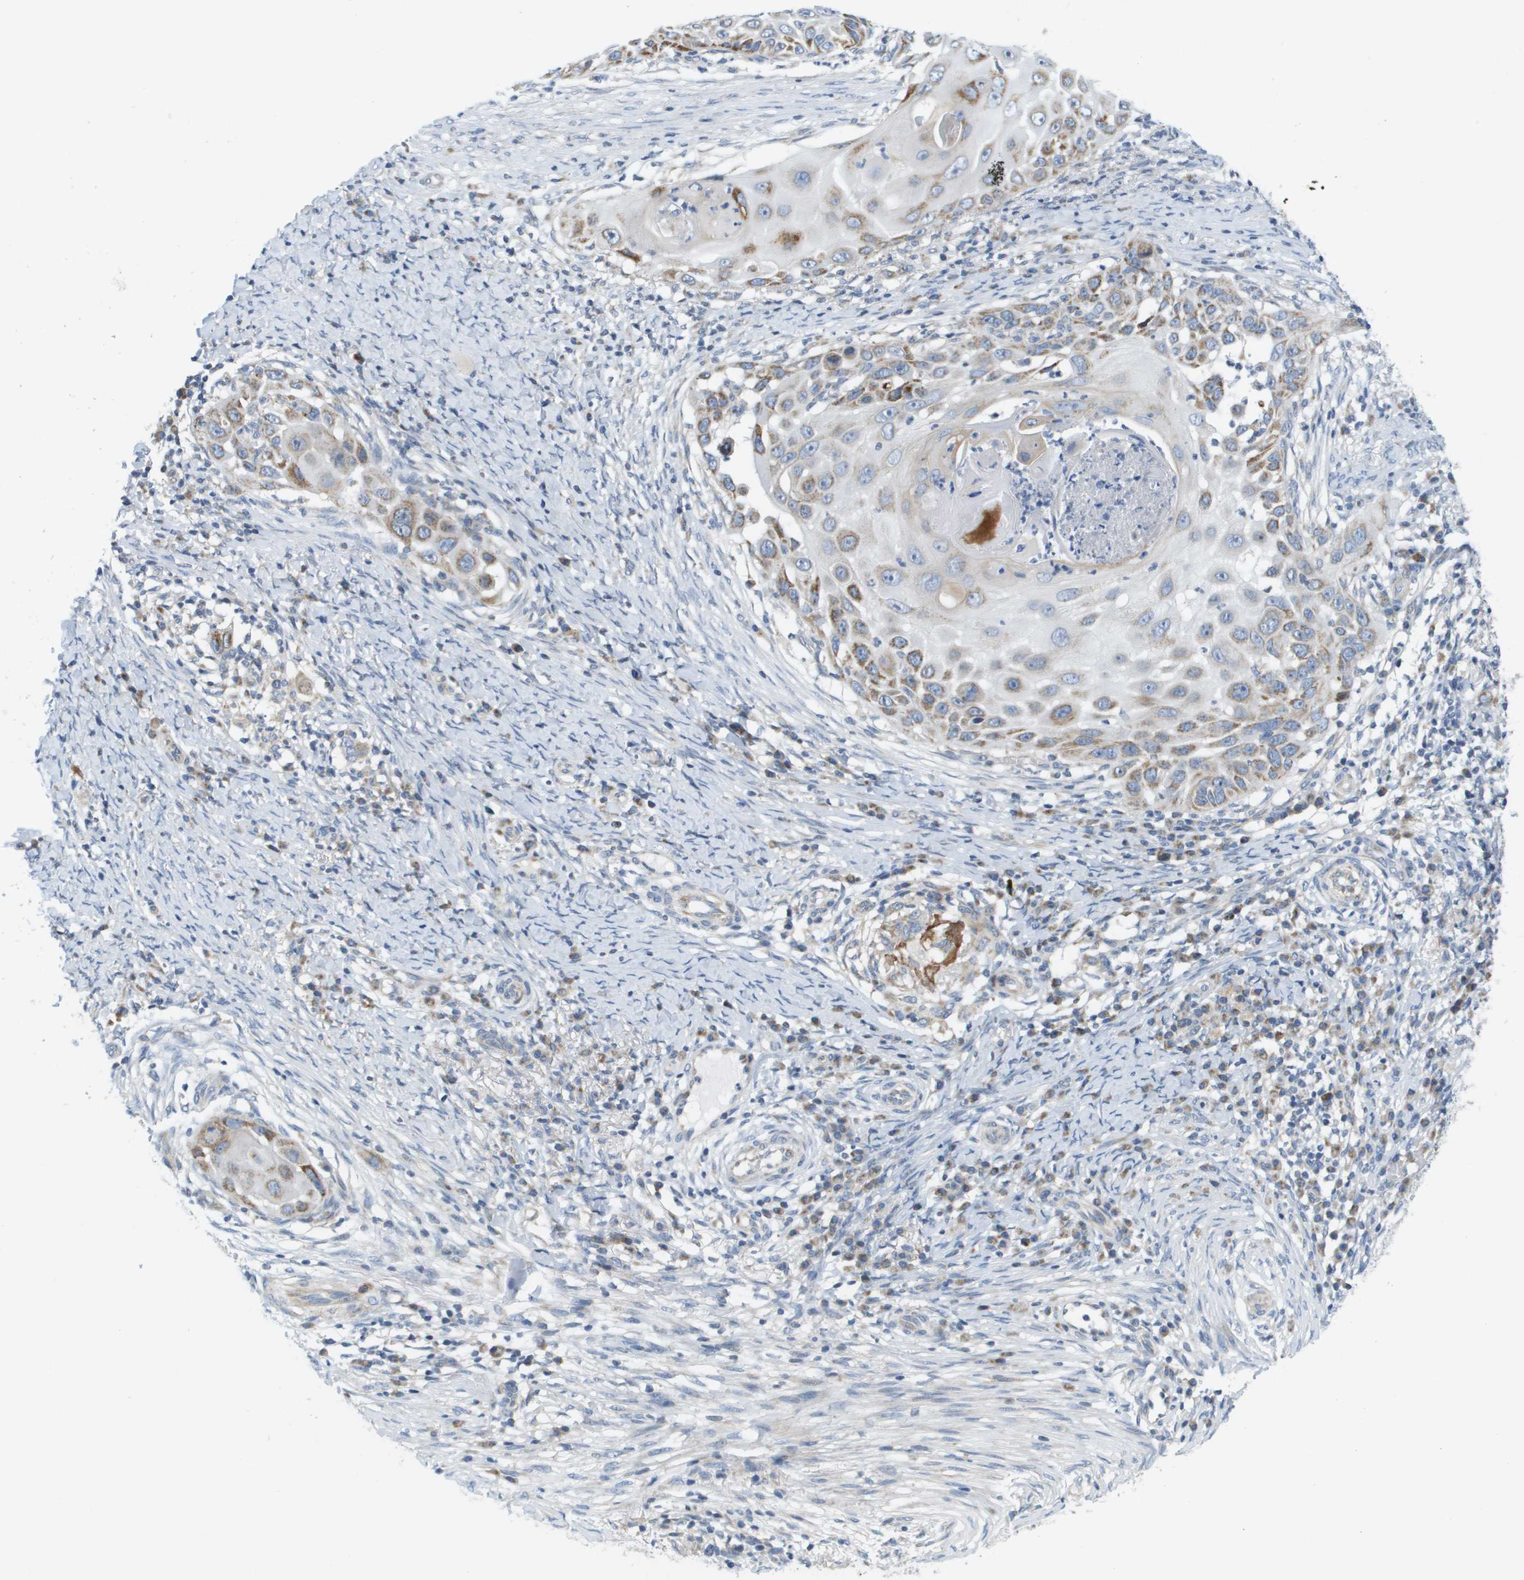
{"staining": {"intensity": "moderate", "quantity": "25%-75%", "location": "cytoplasmic/membranous"}, "tissue": "skin cancer", "cell_type": "Tumor cells", "image_type": "cancer", "snomed": [{"axis": "morphology", "description": "Squamous cell carcinoma, NOS"}, {"axis": "topography", "description": "Skin"}], "caption": "Tumor cells display moderate cytoplasmic/membranous staining in approximately 25%-75% of cells in skin cancer. The staining was performed using DAB (3,3'-diaminobenzidine) to visualize the protein expression in brown, while the nuclei were stained in blue with hematoxylin (Magnification: 20x).", "gene": "KRT23", "patient": {"sex": "female", "age": 44}}